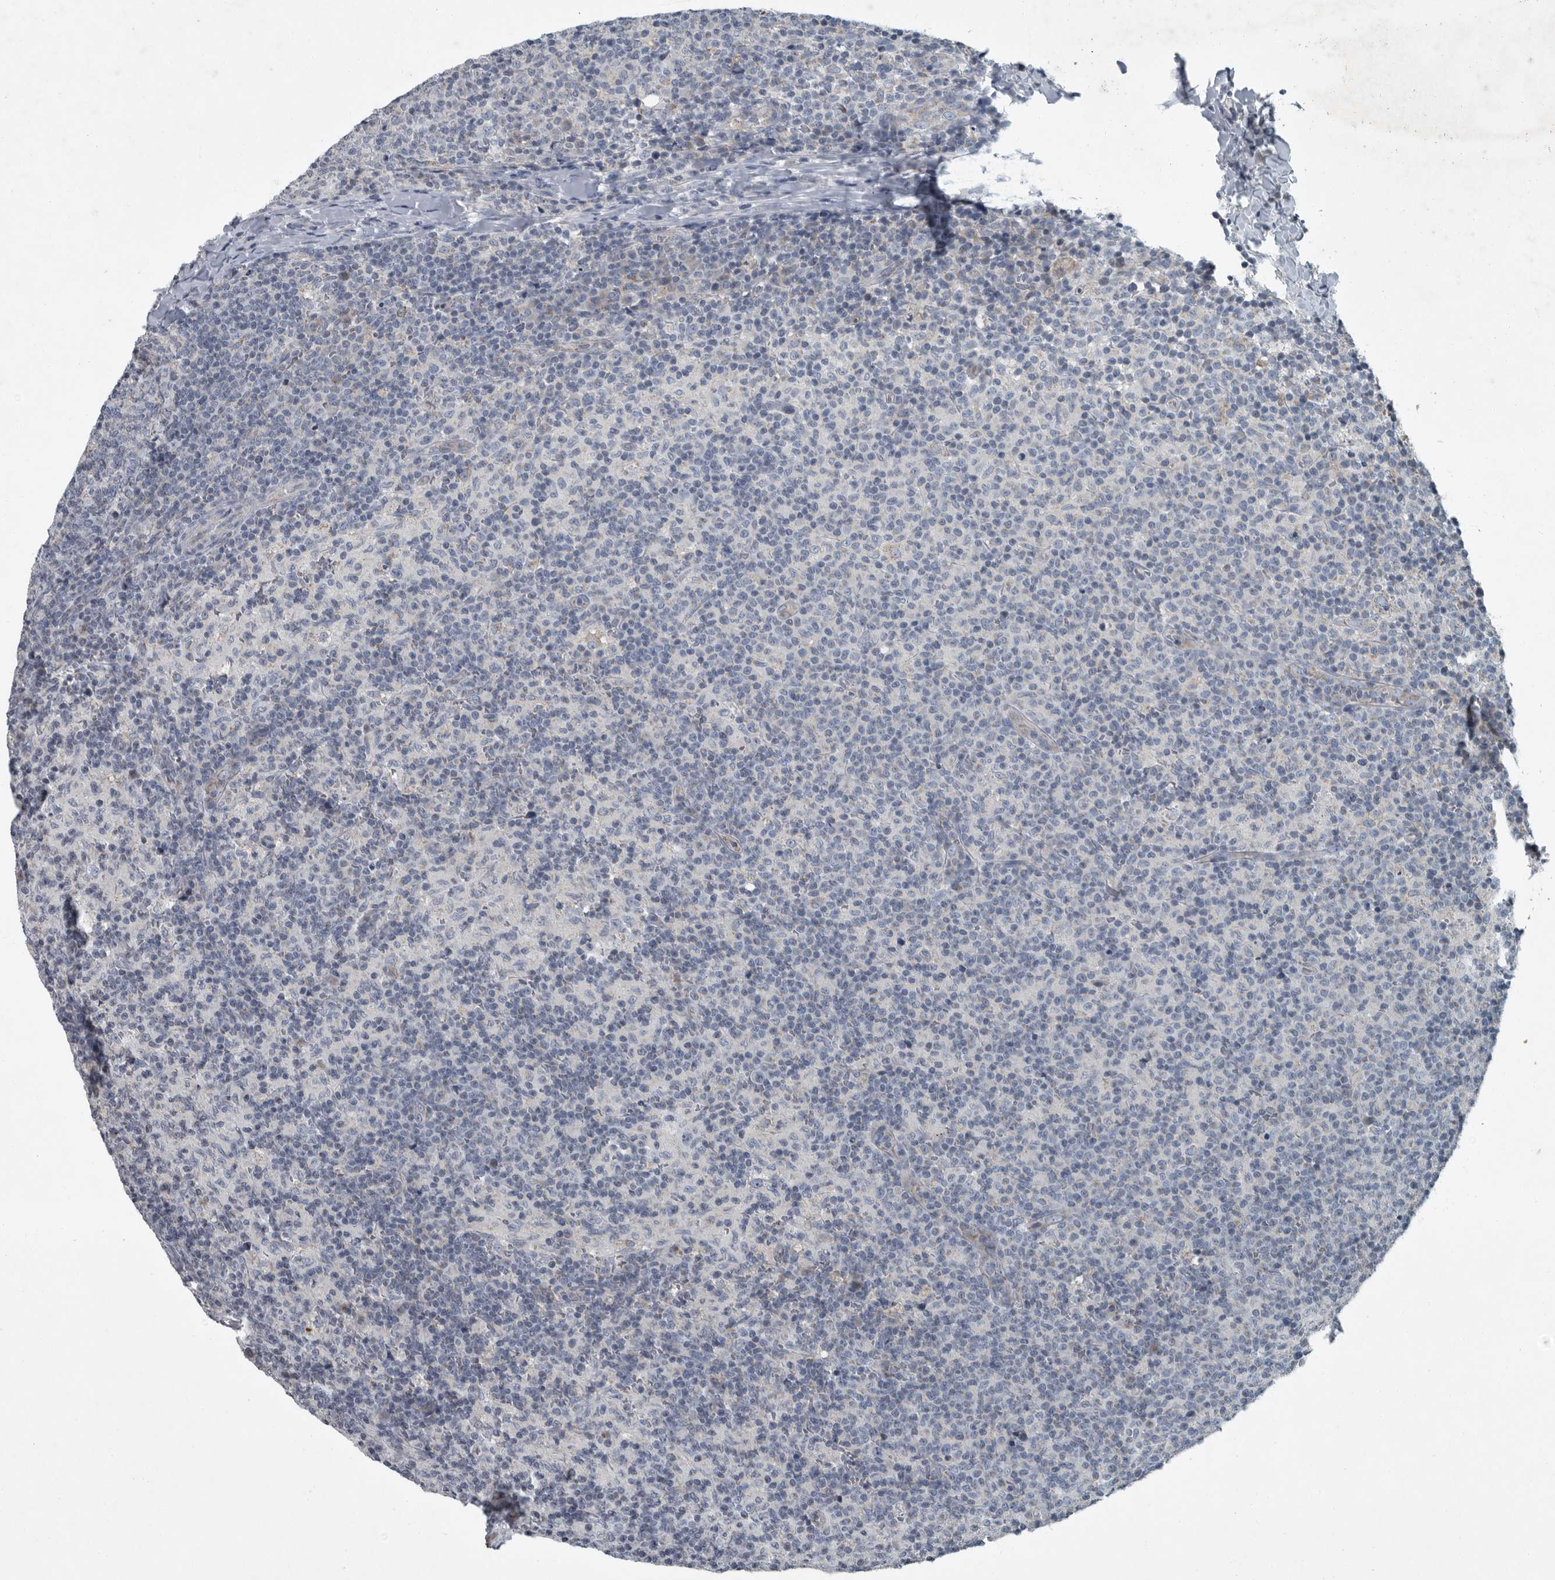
{"staining": {"intensity": "negative", "quantity": "none", "location": "none"}, "tissue": "lymph node", "cell_type": "Germinal center cells", "image_type": "normal", "snomed": [{"axis": "morphology", "description": "Normal tissue, NOS"}, {"axis": "morphology", "description": "Inflammation, NOS"}, {"axis": "topography", "description": "Lymph node"}], "caption": "DAB (3,3'-diaminobenzidine) immunohistochemical staining of normal human lymph node demonstrates no significant positivity in germinal center cells. Nuclei are stained in blue.", "gene": "MPP3", "patient": {"sex": "male", "age": 55}}